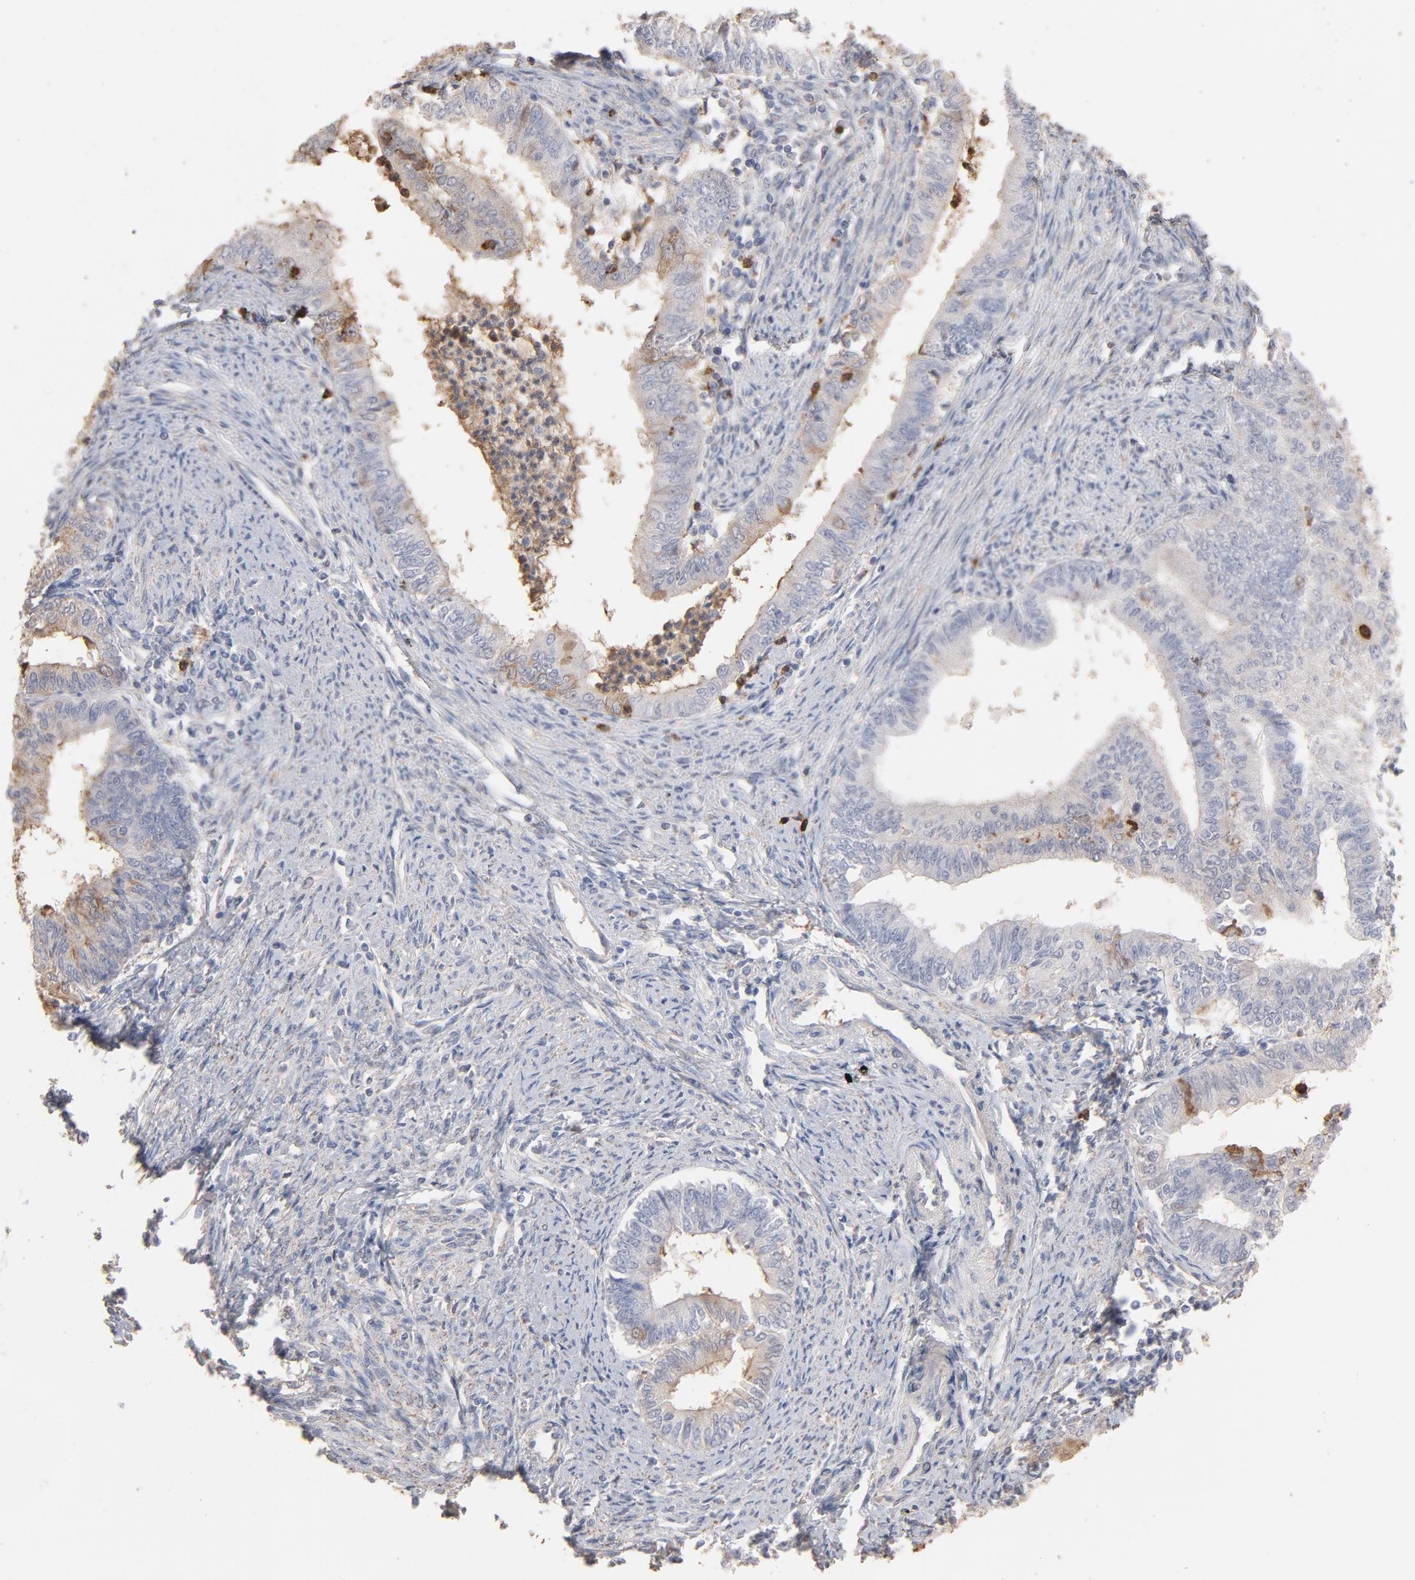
{"staining": {"intensity": "moderate", "quantity": "25%-75%", "location": "cytoplasmic/membranous"}, "tissue": "endometrial cancer", "cell_type": "Tumor cells", "image_type": "cancer", "snomed": [{"axis": "morphology", "description": "Adenocarcinoma, NOS"}, {"axis": "topography", "description": "Endometrium"}], "caption": "A medium amount of moderate cytoplasmic/membranous positivity is appreciated in about 25%-75% of tumor cells in endometrial cancer tissue.", "gene": "PNMA1", "patient": {"sex": "female", "age": 66}}